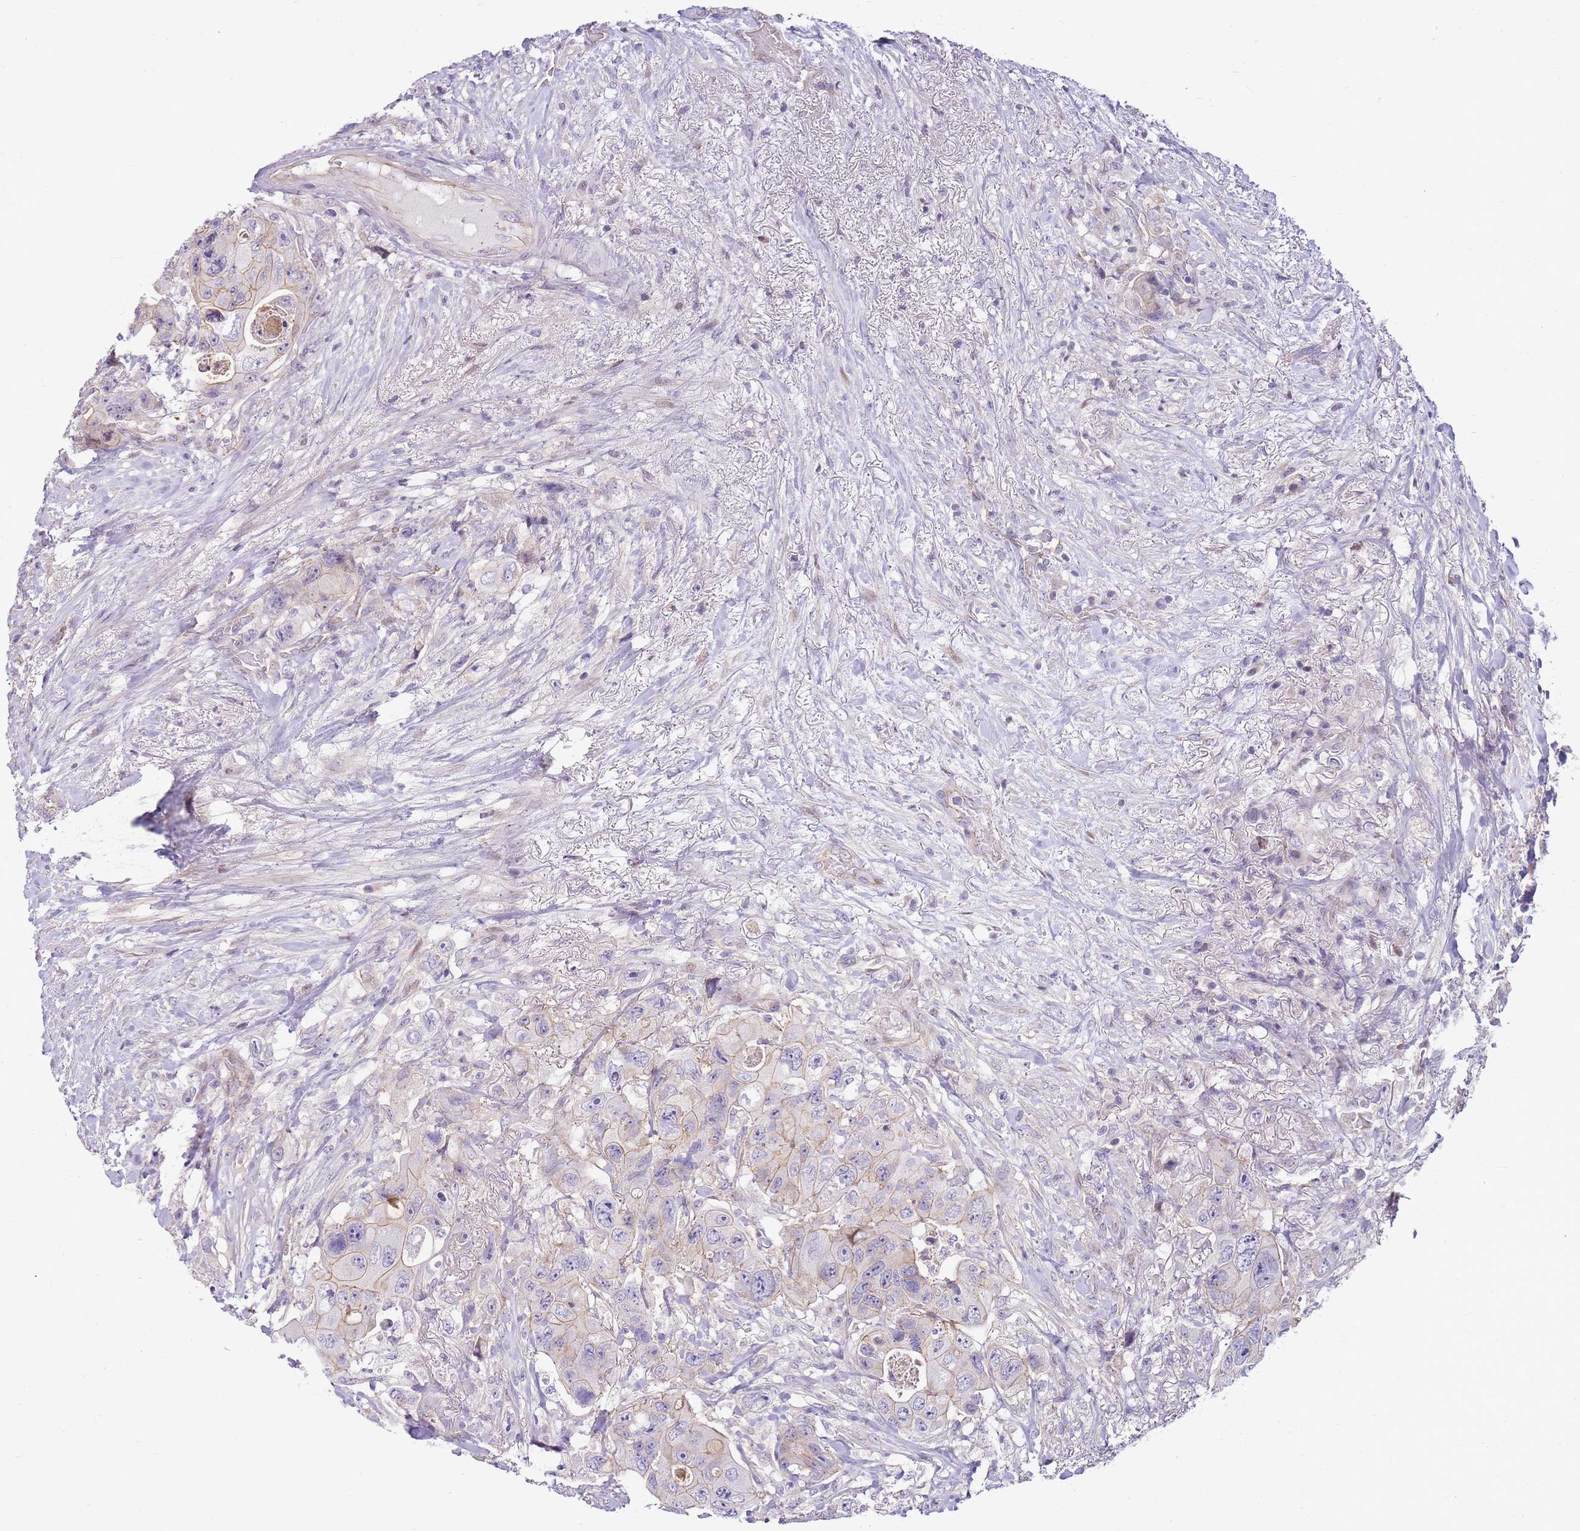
{"staining": {"intensity": "moderate", "quantity": "25%-75%", "location": "cytoplasmic/membranous"}, "tissue": "colorectal cancer", "cell_type": "Tumor cells", "image_type": "cancer", "snomed": [{"axis": "morphology", "description": "Adenocarcinoma, NOS"}, {"axis": "topography", "description": "Colon"}], "caption": "Immunohistochemistry (IHC) photomicrograph of neoplastic tissue: colorectal cancer stained using immunohistochemistry shows medium levels of moderate protein expression localized specifically in the cytoplasmic/membranous of tumor cells, appearing as a cytoplasmic/membranous brown color.", "gene": "CLBA1", "patient": {"sex": "female", "age": 46}}